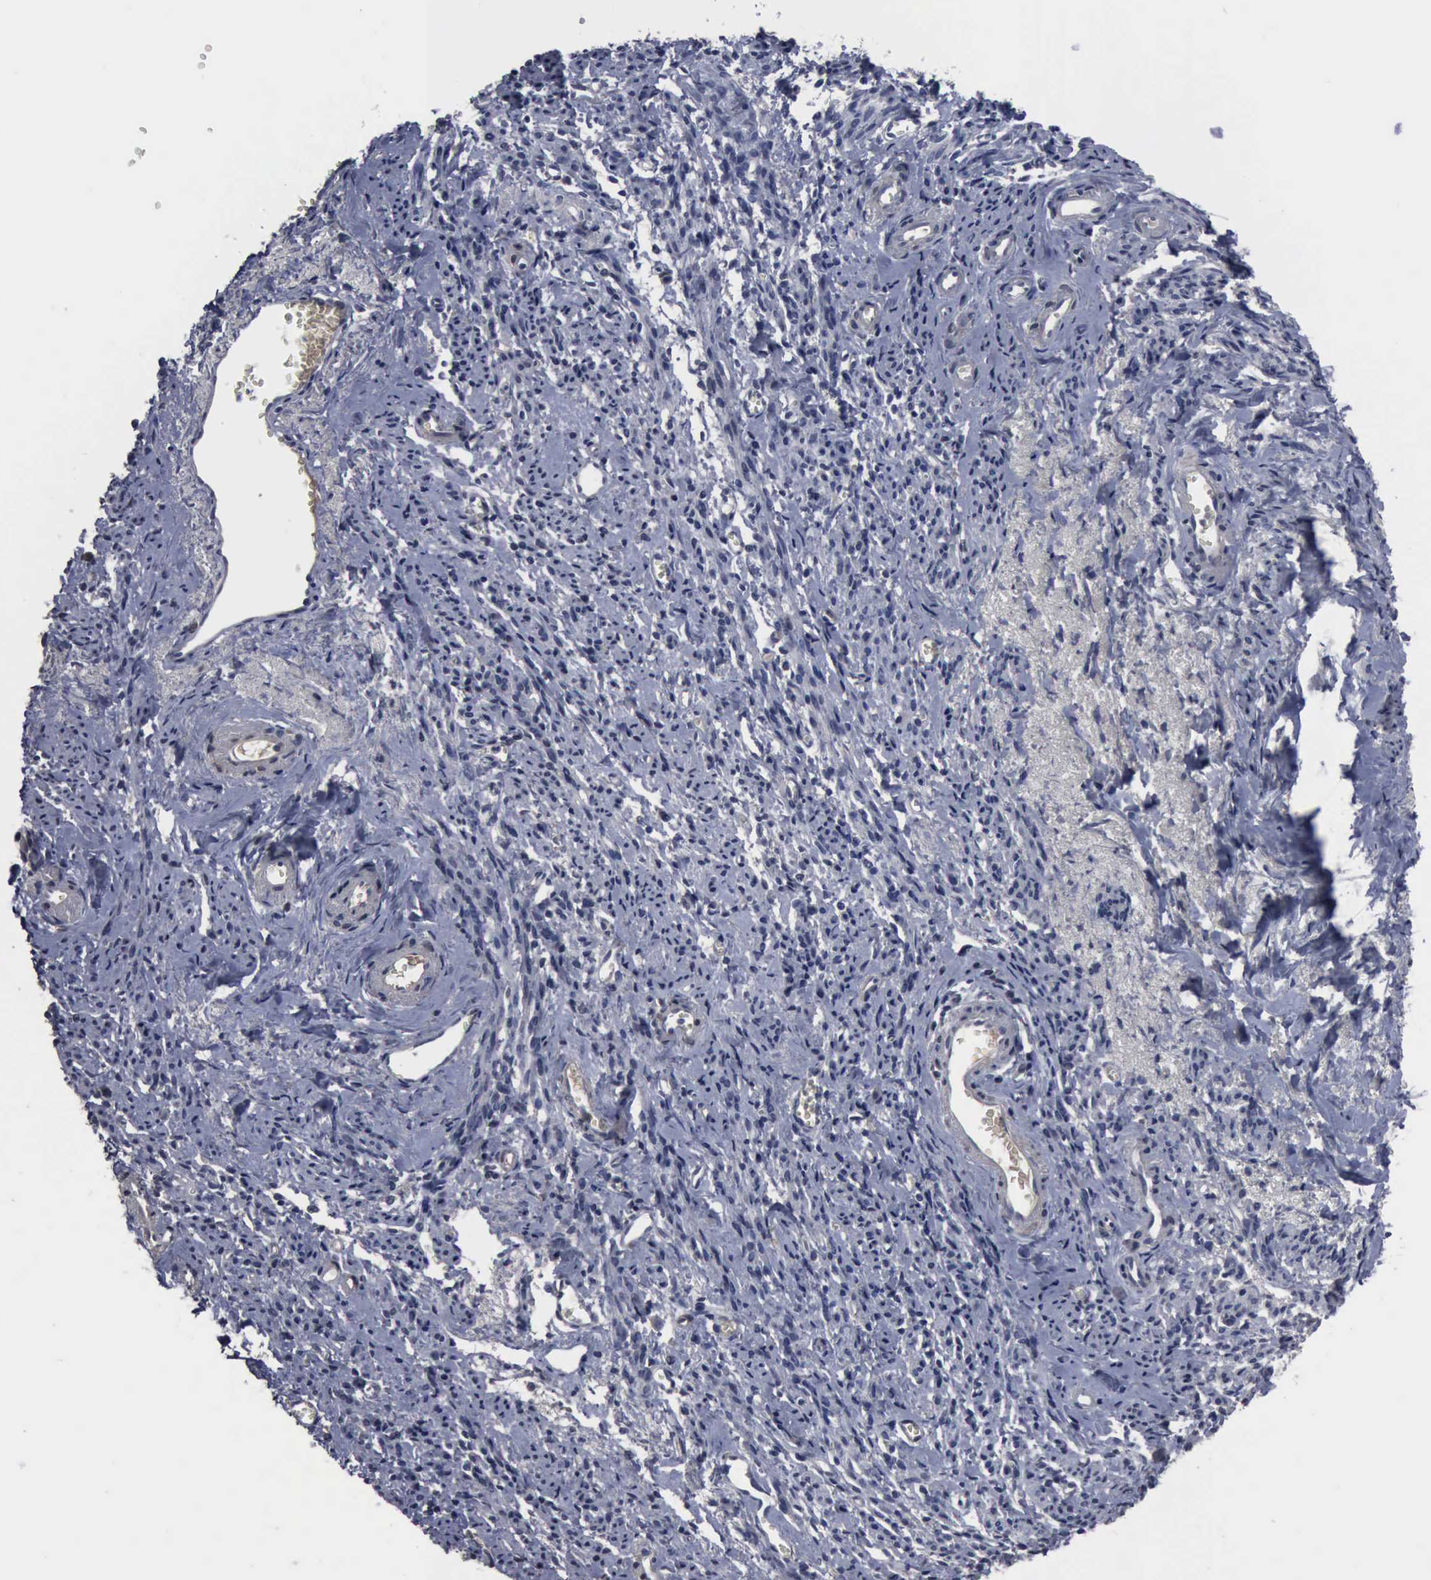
{"staining": {"intensity": "negative", "quantity": "none", "location": "none"}, "tissue": "endometrial cancer", "cell_type": "Tumor cells", "image_type": "cancer", "snomed": [{"axis": "morphology", "description": "Adenocarcinoma, NOS"}, {"axis": "topography", "description": "Endometrium"}], "caption": "This is a image of immunohistochemistry (IHC) staining of endometrial cancer (adenocarcinoma), which shows no staining in tumor cells.", "gene": "MYO18B", "patient": {"sex": "female", "age": 75}}